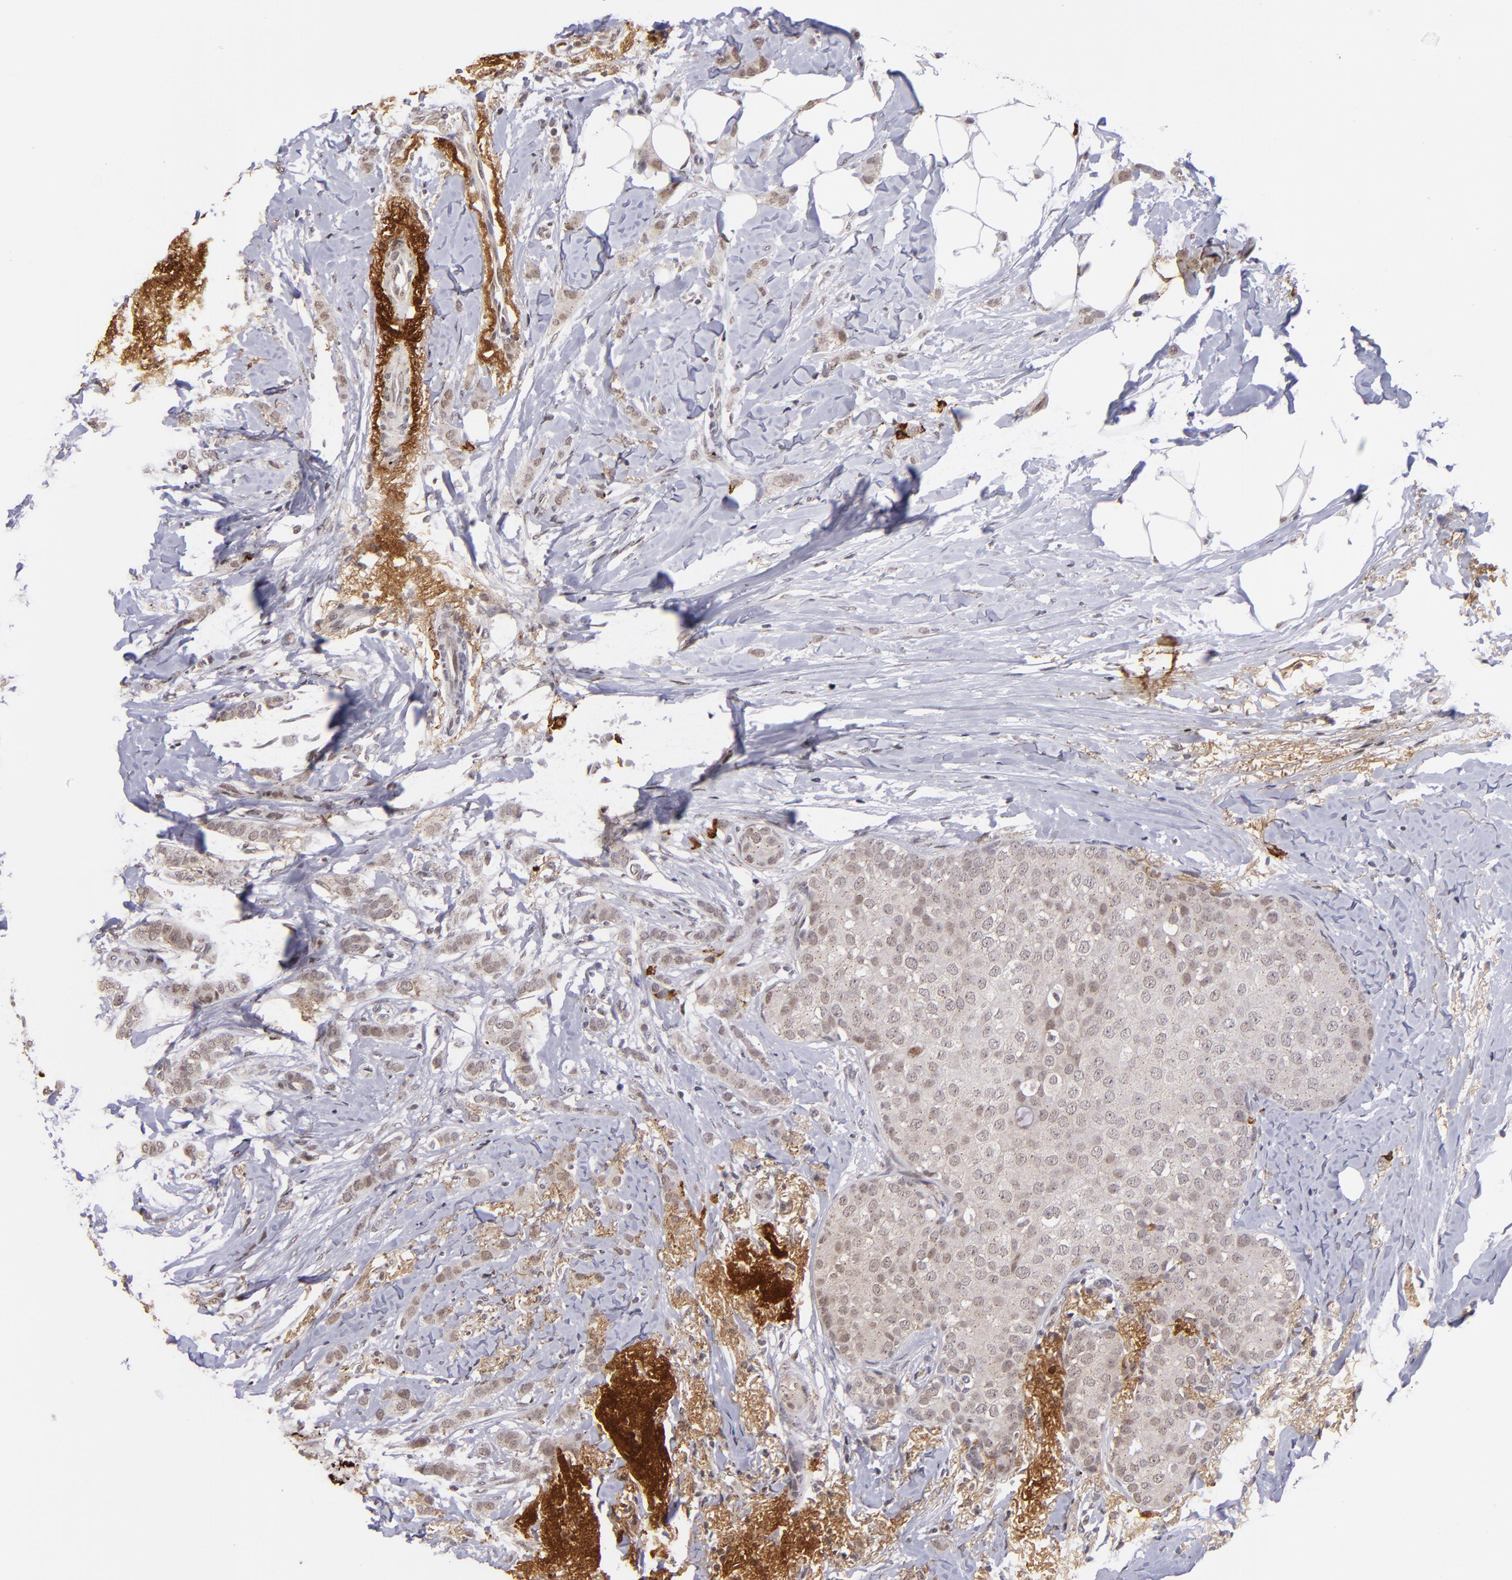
{"staining": {"intensity": "weak", "quantity": ">75%", "location": "cytoplasmic/membranous,nuclear"}, "tissue": "breast cancer", "cell_type": "Tumor cells", "image_type": "cancer", "snomed": [{"axis": "morphology", "description": "Lobular carcinoma"}, {"axis": "topography", "description": "Breast"}], "caption": "Breast cancer (lobular carcinoma) stained with a protein marker displays weak staining in tumor cells.", "gene": "RXRG", "patient": {"sex": "female", "age": 55}}